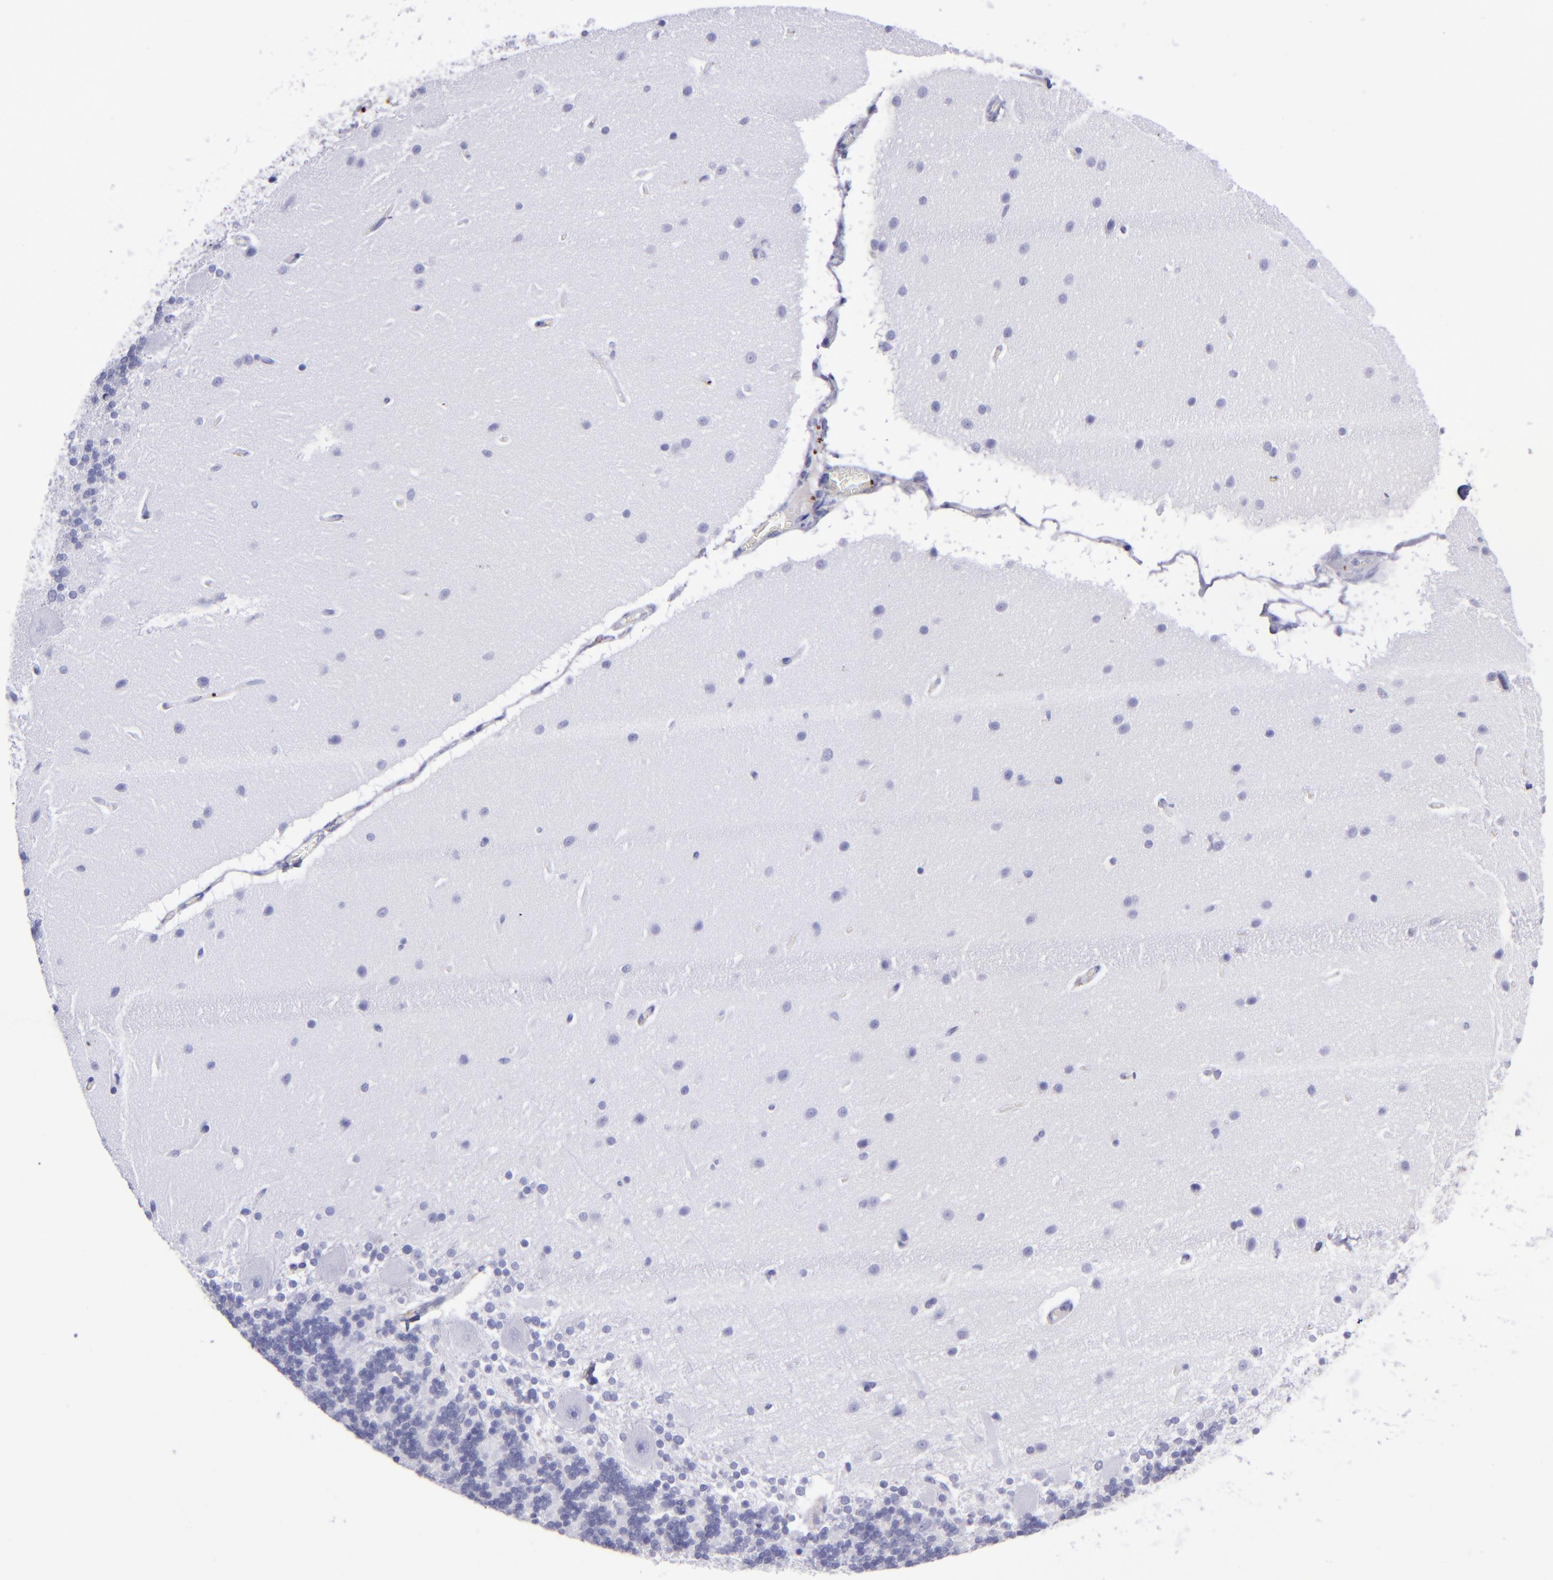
{"staining": {"intensity": "negative", "quantity": "none", "location": "none"}, "tissue": "cerebellum", "cell_type": "Cells in granular layer", "image_type": "normal", "snomed": [{"axis": "morphology", "description": "Normal tissue, NOS"}, {"axis": "topography", "description": "Cerebellum"}], "caption": "The image reveals no staining of cells in granular layer in normal cerebellum.", "gene": "EFCAB13", "patient": {"sex": "female", "age": 54}}